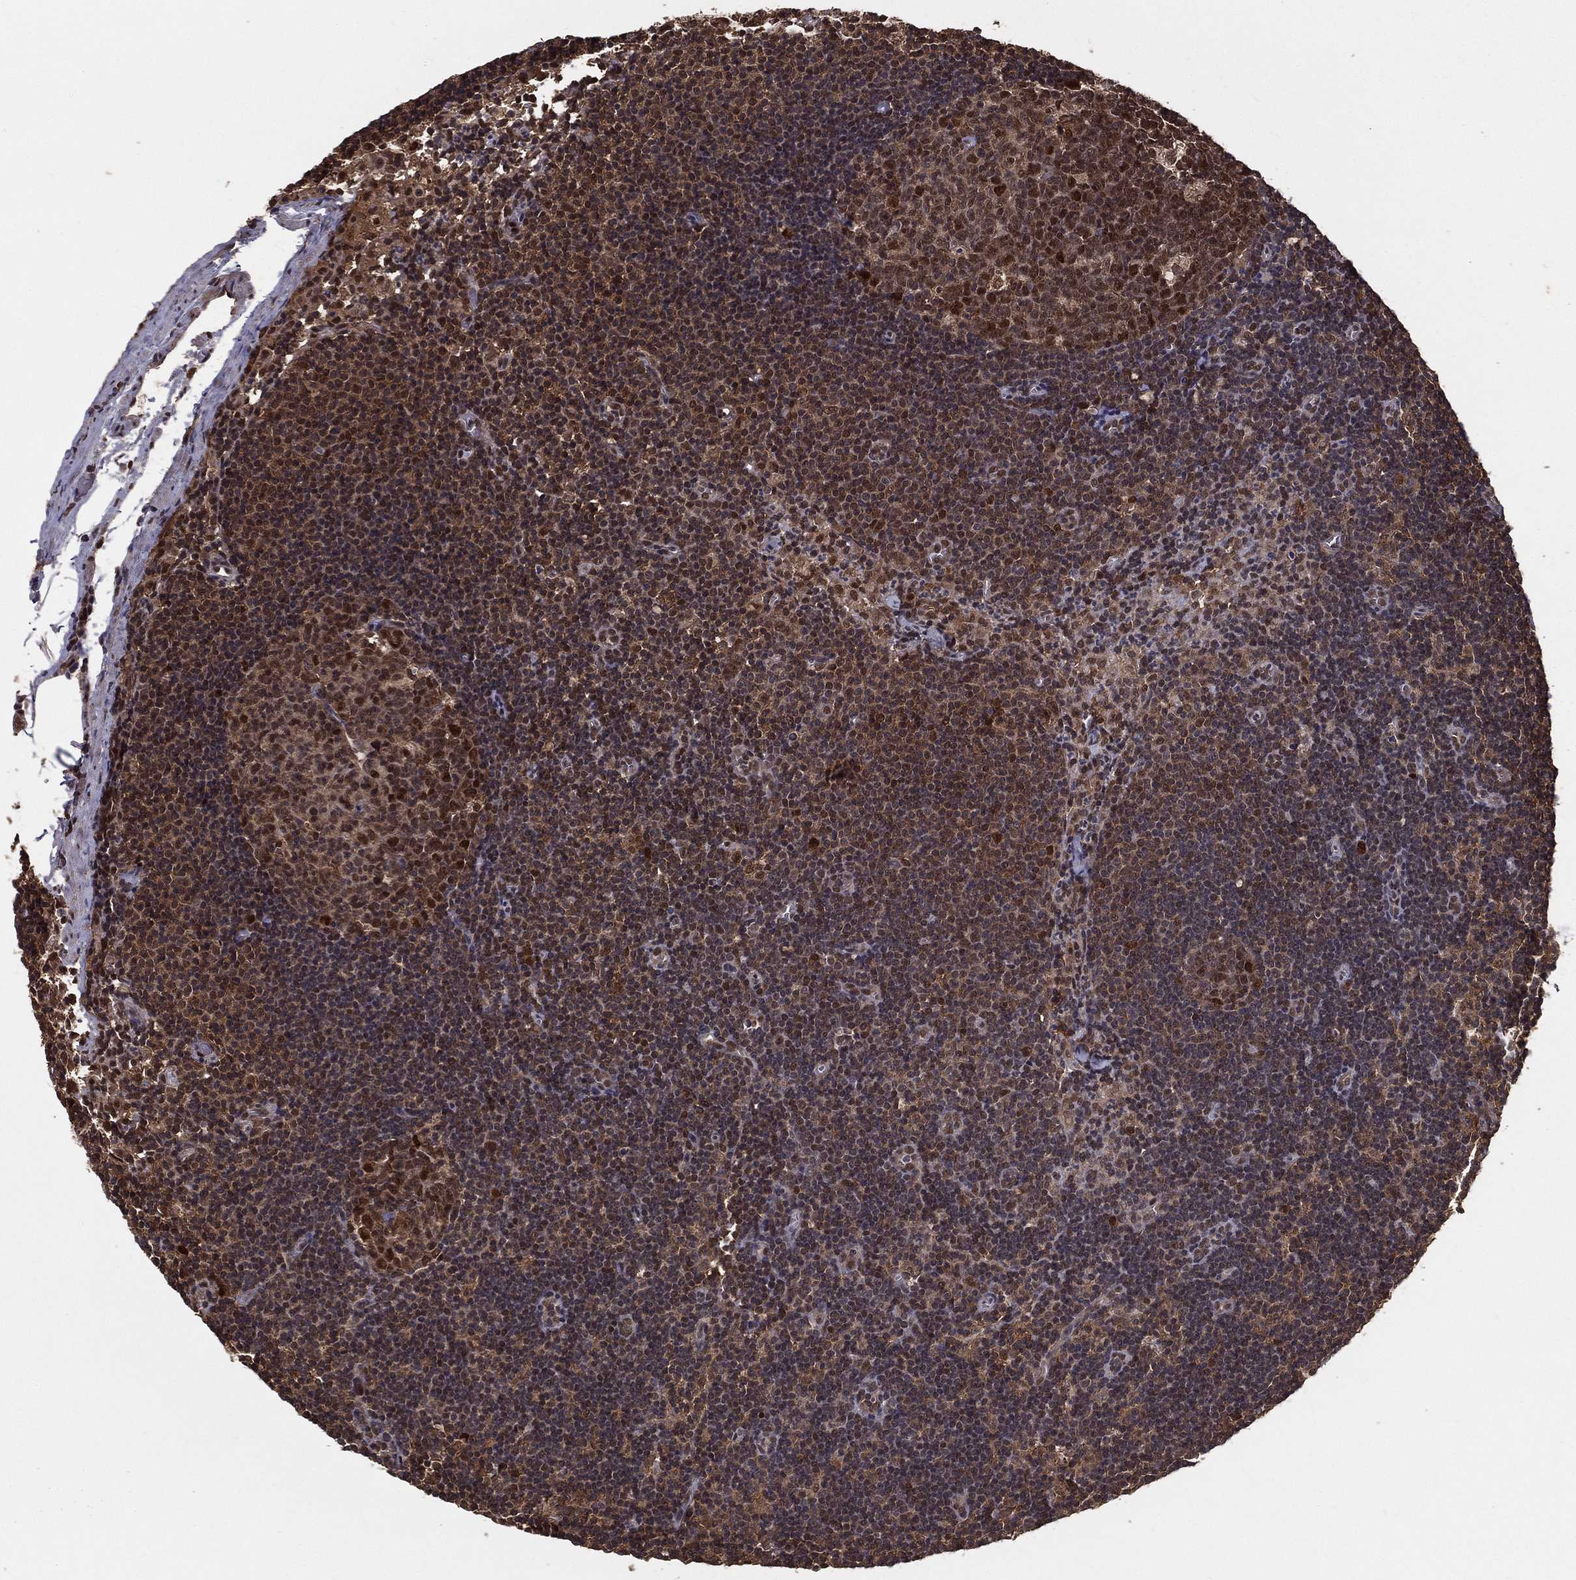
{"staining": {"intensity": "strong", "quantity": "<25%", "location": "cytoplasmic/membranous,nuclear"}, "tissue": "lymph node", "cell_type": "Germinal center cells", "image_type": "normal", "snomed": [{"axis": "morphology", "description": "Normal tissue, NOS"}, {"axis": "topography", "description": "Lymph node"}], "caption": "Immunohistochemical staining of normal lymph node reveals strong cytoplasmic/membranous,nuclear protein expression in about <25% of germinal center cells. (Stains: DAB in brown, nuclei in blue, Microscopy: brightfield microscopy at high magnification).", "gene": "CARM1", "patient": {"sex": "female", "age": 34}}